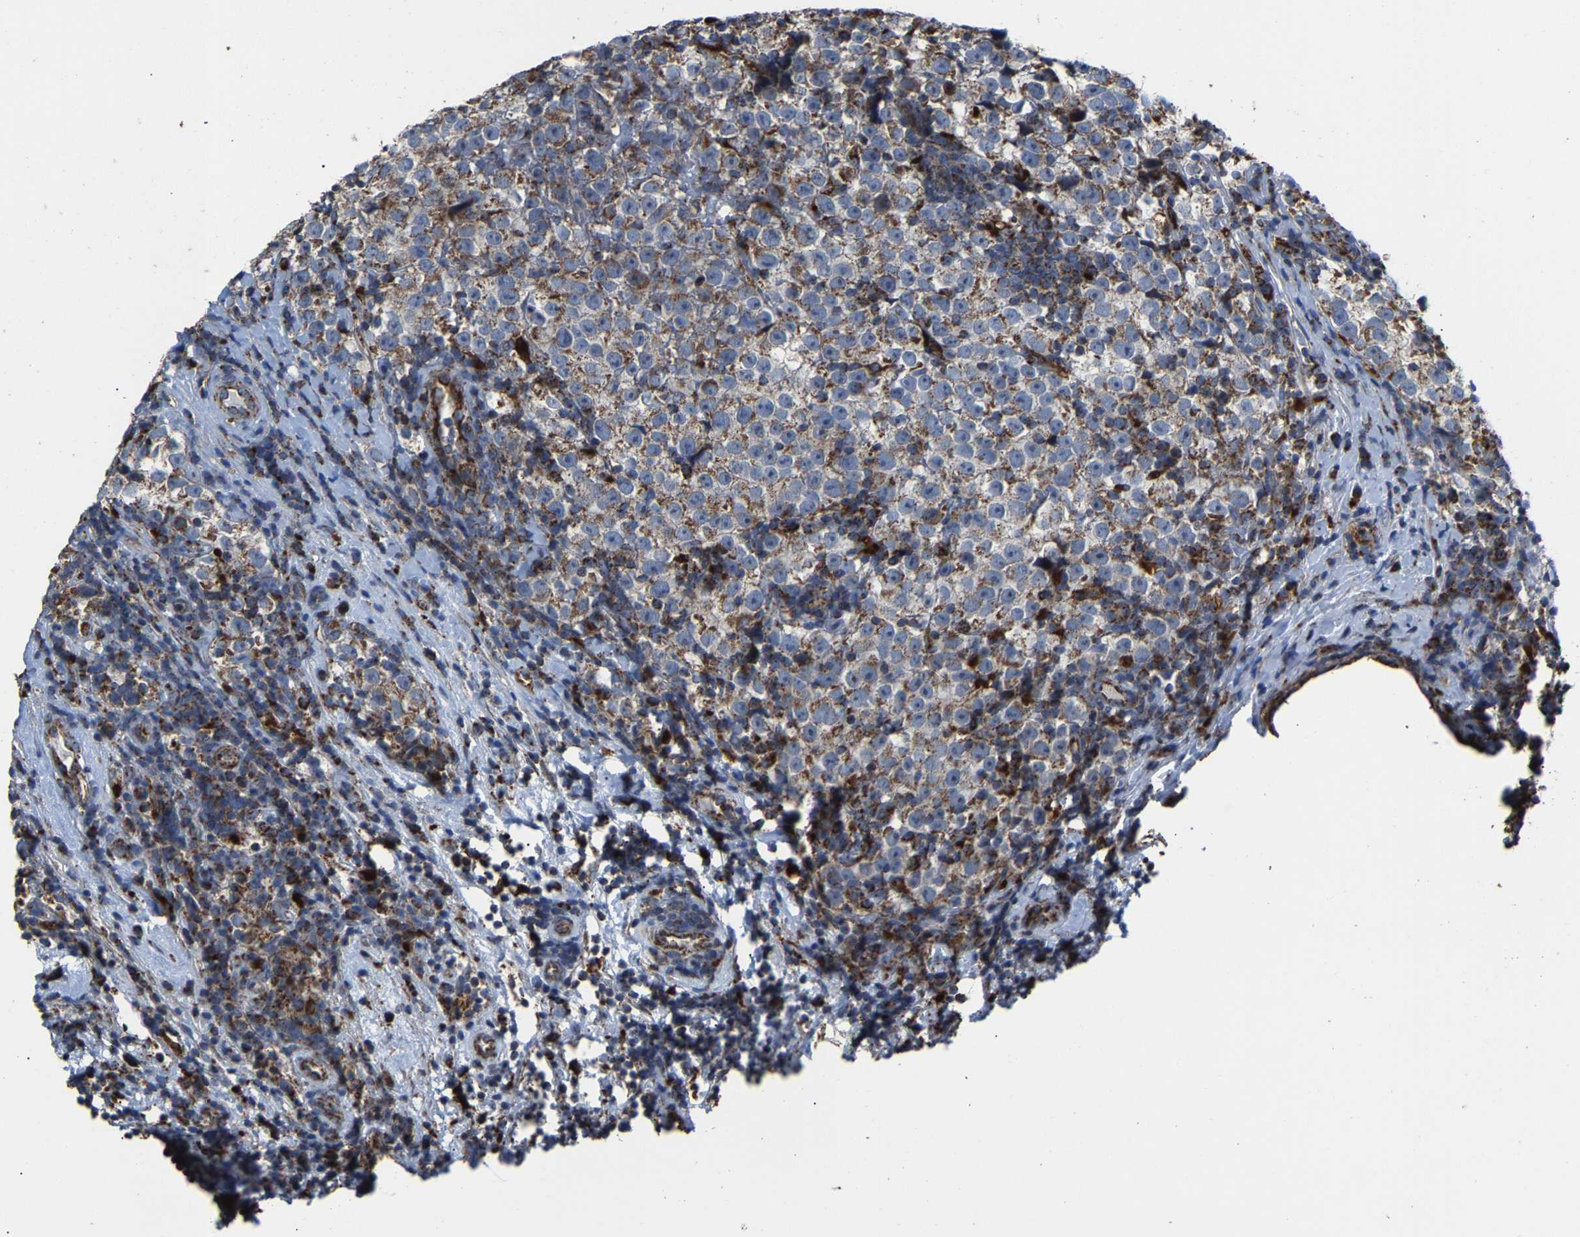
{"staining": {"intensity": "weak", "quantity": "25%-75%", "location": "cytoplasmic/membranous"}, "tissue": "testis cancer", "cell_type": "Tumor cells", "image_type": "cancer", "snomed": [{"axis": "morphology", "description": "Normal tissue, NOS"}, {"axis": "morphology", "description": "Seminoma, NOS"}, {"axis": "topography", "description": "Testis"}], "caption": "Immunohistochemical staining of testis seminoma exhibits low levels of weak cytoplasmic/membranous protein expression in about 25%-75% of tumor cells.", "gene": "NDUFV3", "patient": {"sex": "male", "age": 43}}